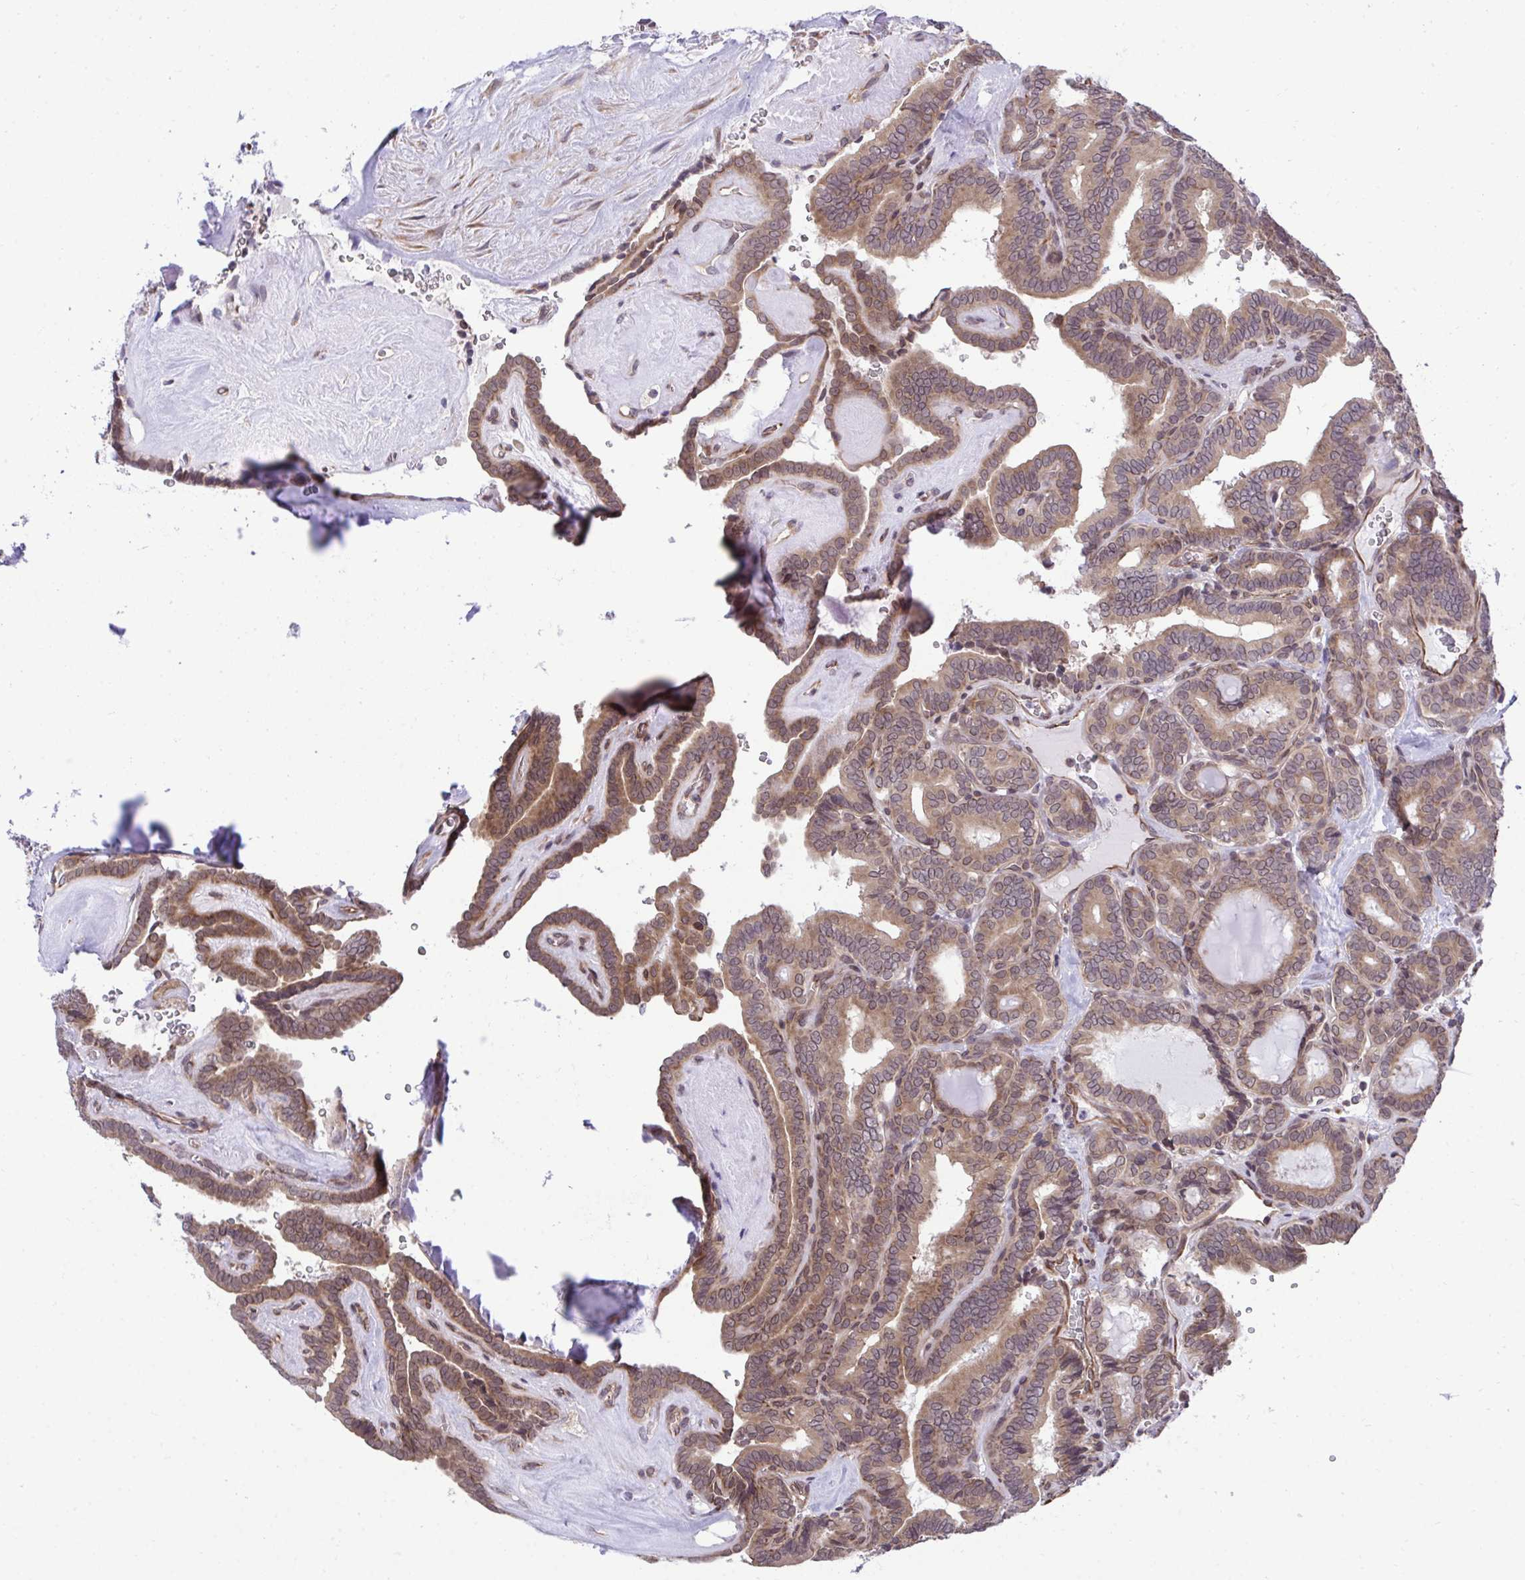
{"staining": {"intensity": "moderate", "quantity": "25%-75%", "location": "cytoplasmic/membranous"}, "tissue": "thyroid cancer", "cell_type": "Tumor cells", "image_type": "cancer", "snomed": [{"axis": "morphology", "description": "Papillary adenocarcinoma, NOS"}, {"axis": "topography", "description": "Thyroid gland"}], "caption": "The immunohistochemical stain highlights moderate cytoplasmic/membranous positivity in tumor cells of thyroid papillary adenocarcinoma tissue.", "gene": "RPS15", "patient": {"sex": "female", "age": 21}}